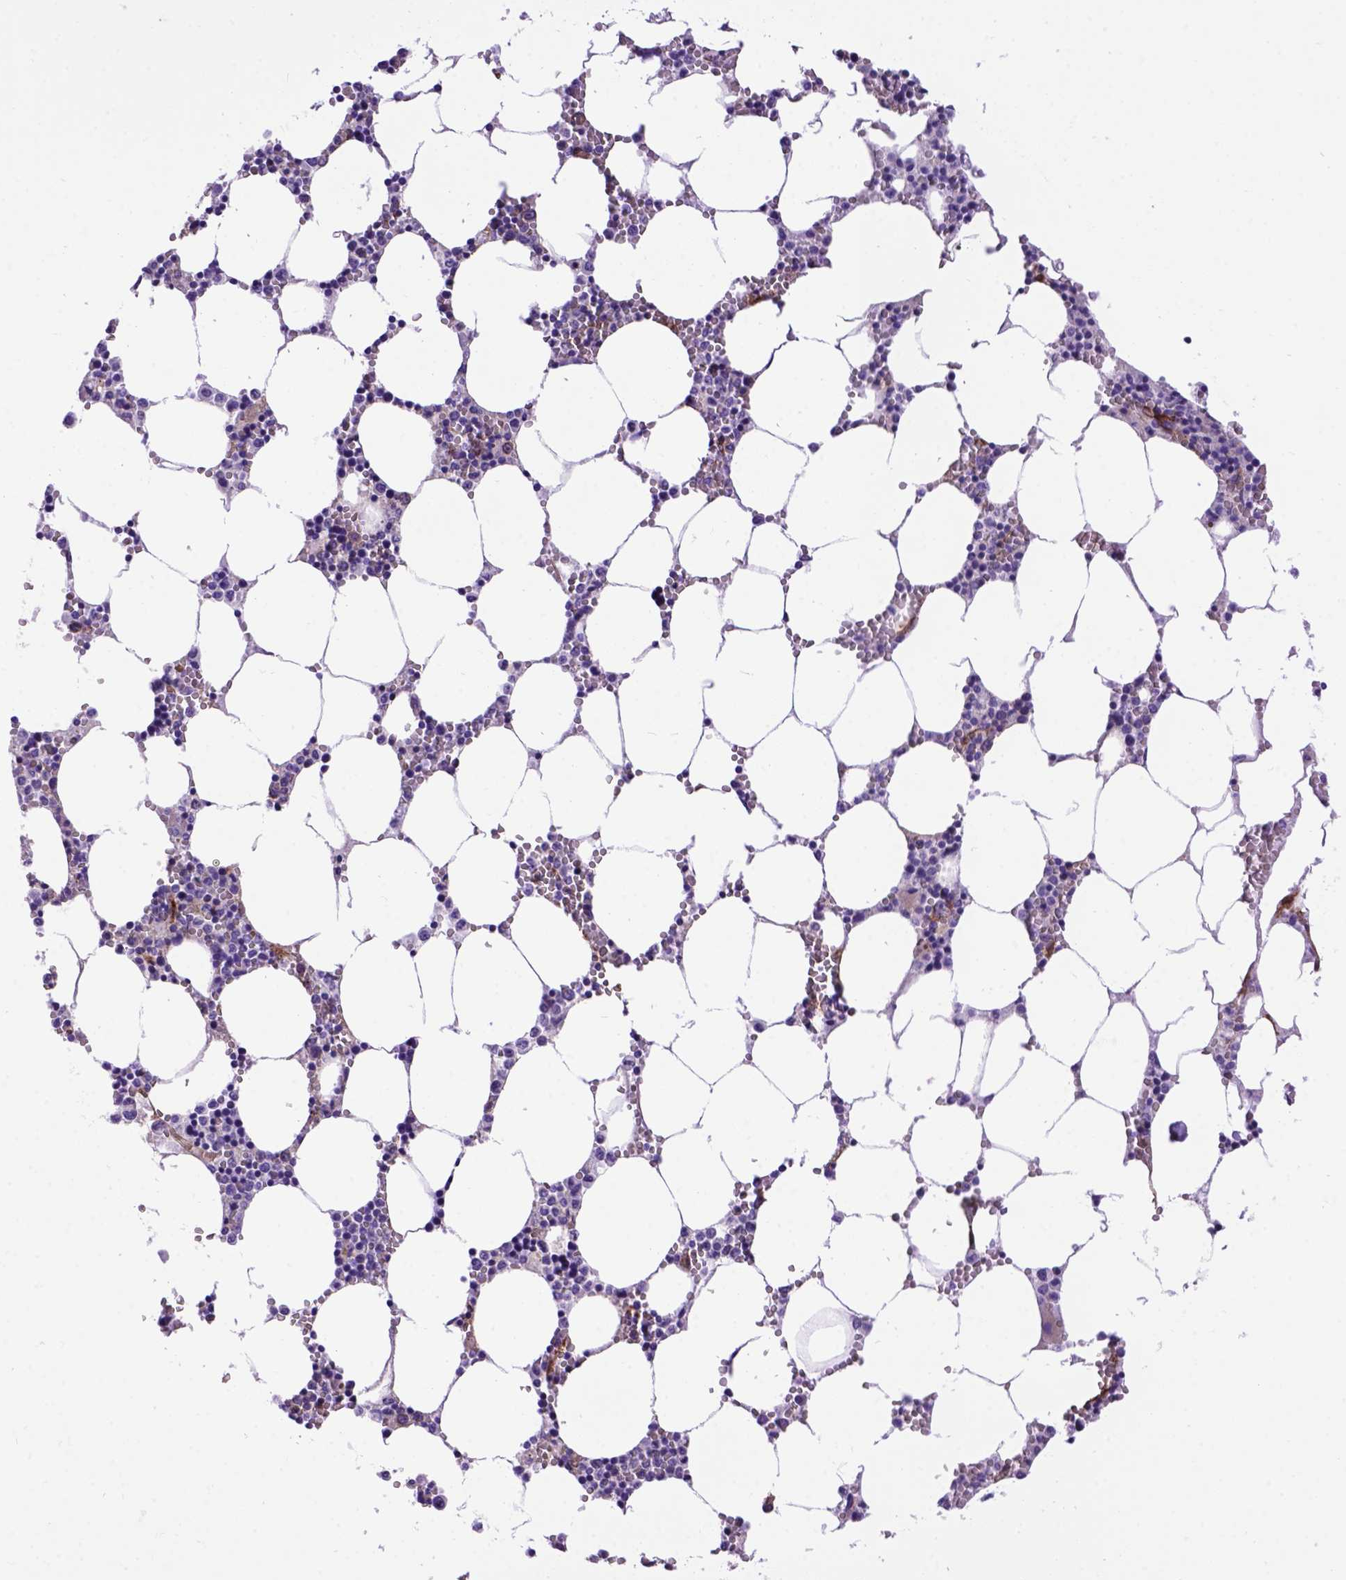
{"staining": {"intensity": "negative", "quantity": "none", "location": "none"}, "tissue": "bone marrow", "cell_type": "Hematopoietic cells", "image_type": "normal", "snomed": [{"axis": "morphology", "description": "Normal tissue, NOS"}, {"axis": "topography", "description": "Bone marrow"}], "caption": "A histopathology image of human bone marrow is negative for staining in hematopoietic cells. (DAB (3,3'-diaminobenzidine) immunohistochemistry visualized using brightfield microscopy, high magnification).", "gene": "ENG", "patient": {"sex": "female", "age": 64}}